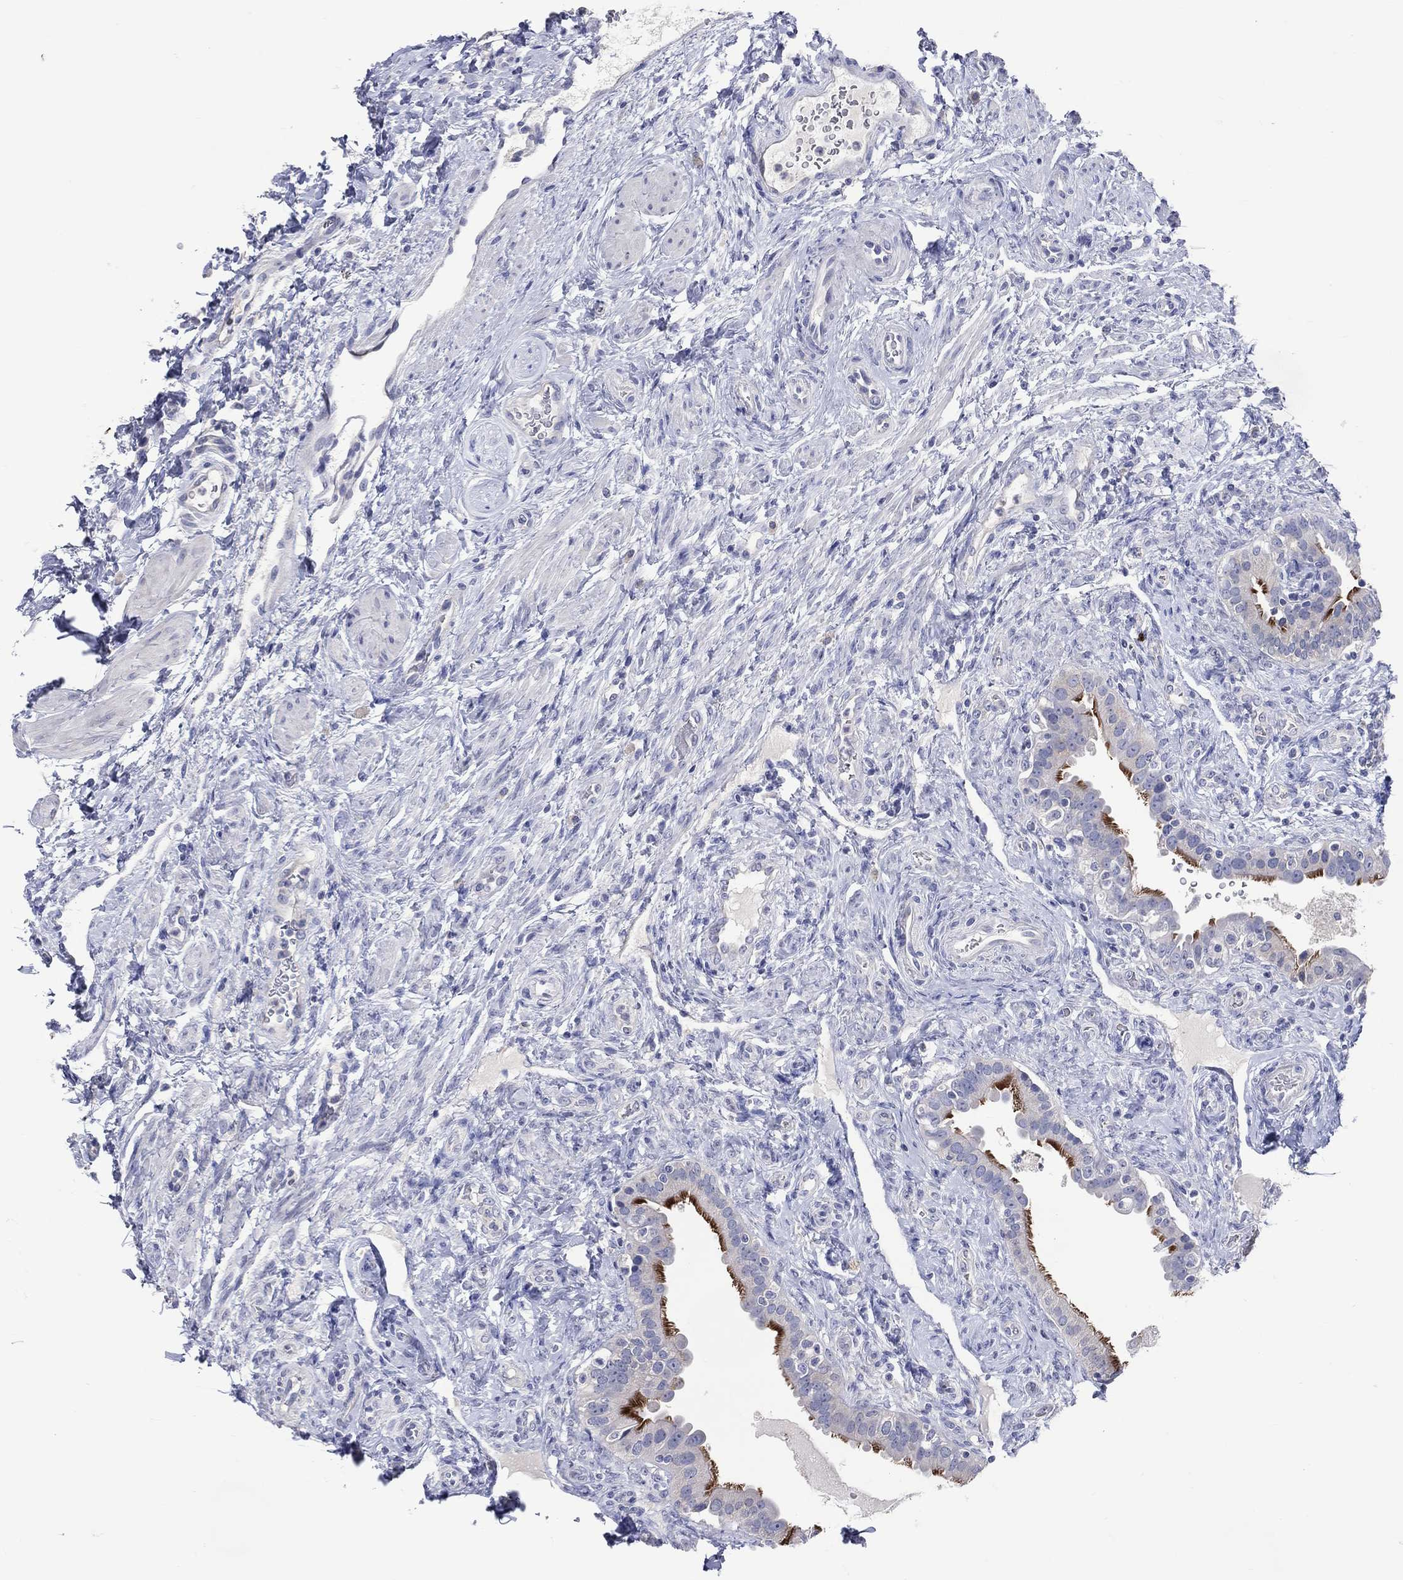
{"staining": {"intensity": "strong", "quantity": "25%-75%", "location": "cytoplasmic/membranous"}, "tissue": "fallopian tube", "cell_type": "Glandular cells", "image_type": "normal", "snomed": [{"axis": "morphology", "description": "Normal tissue, NOS"}, {"axis": "topography", "description": "Fallopian tube"}], "caption": "IHC staining of benign fallopian tube, which demonstrates high levels of strong cytoplasmic/membranous positivity in approximately 25%-75% of glandular cells indicating strong cytoplasmic/membranous protein positivity. The staining was performed using DAB (3,3'-diaminobenzidine) (brown) for protein detection and nuclei were counterstained in hematoxylin (blue).", "gene": "DNAH6", "patient": {"sex": "female", "age": 41}}